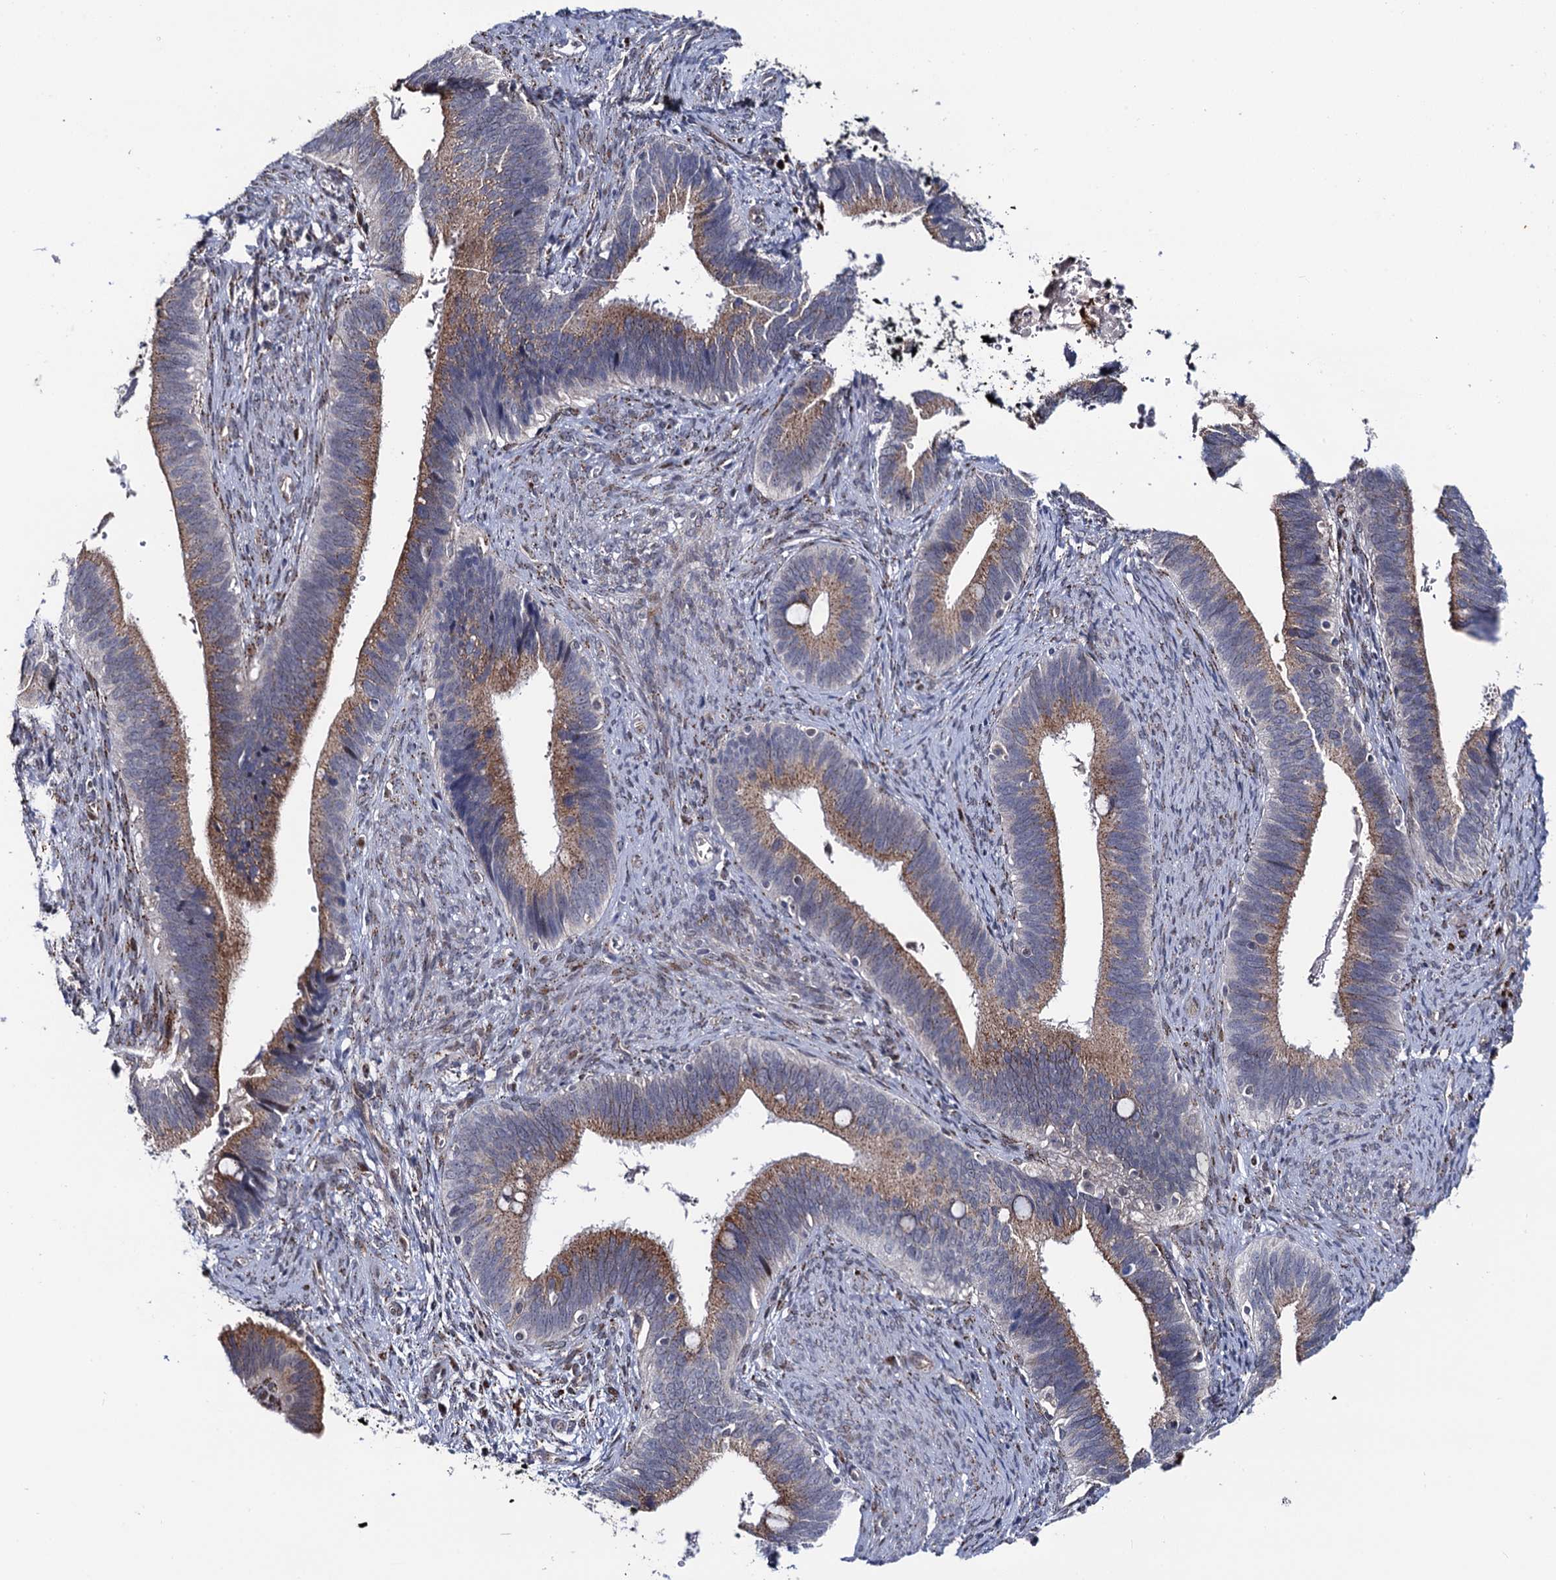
{"staining": {"intensity": "moderate", "quantity": ">75%", "location": "cytoplasmic/membranous"}, "tissue": "cervical cancer", "cell_type": "Tumor cells", "image_type": "cancer", "snomed": [{"axis": "morphology", "description": "Adenocarcinoma, NOS"}, {"axis": "topography", "description": "Cervix"}], "caption": "DAB immunohistochemical staining of cervical cancer shows moderate cytoplasmic/membranous protein expression in approximately >75% of tumor cells.", "gene": "THAP2", "patient": {"sex": "female", "age": 42}}